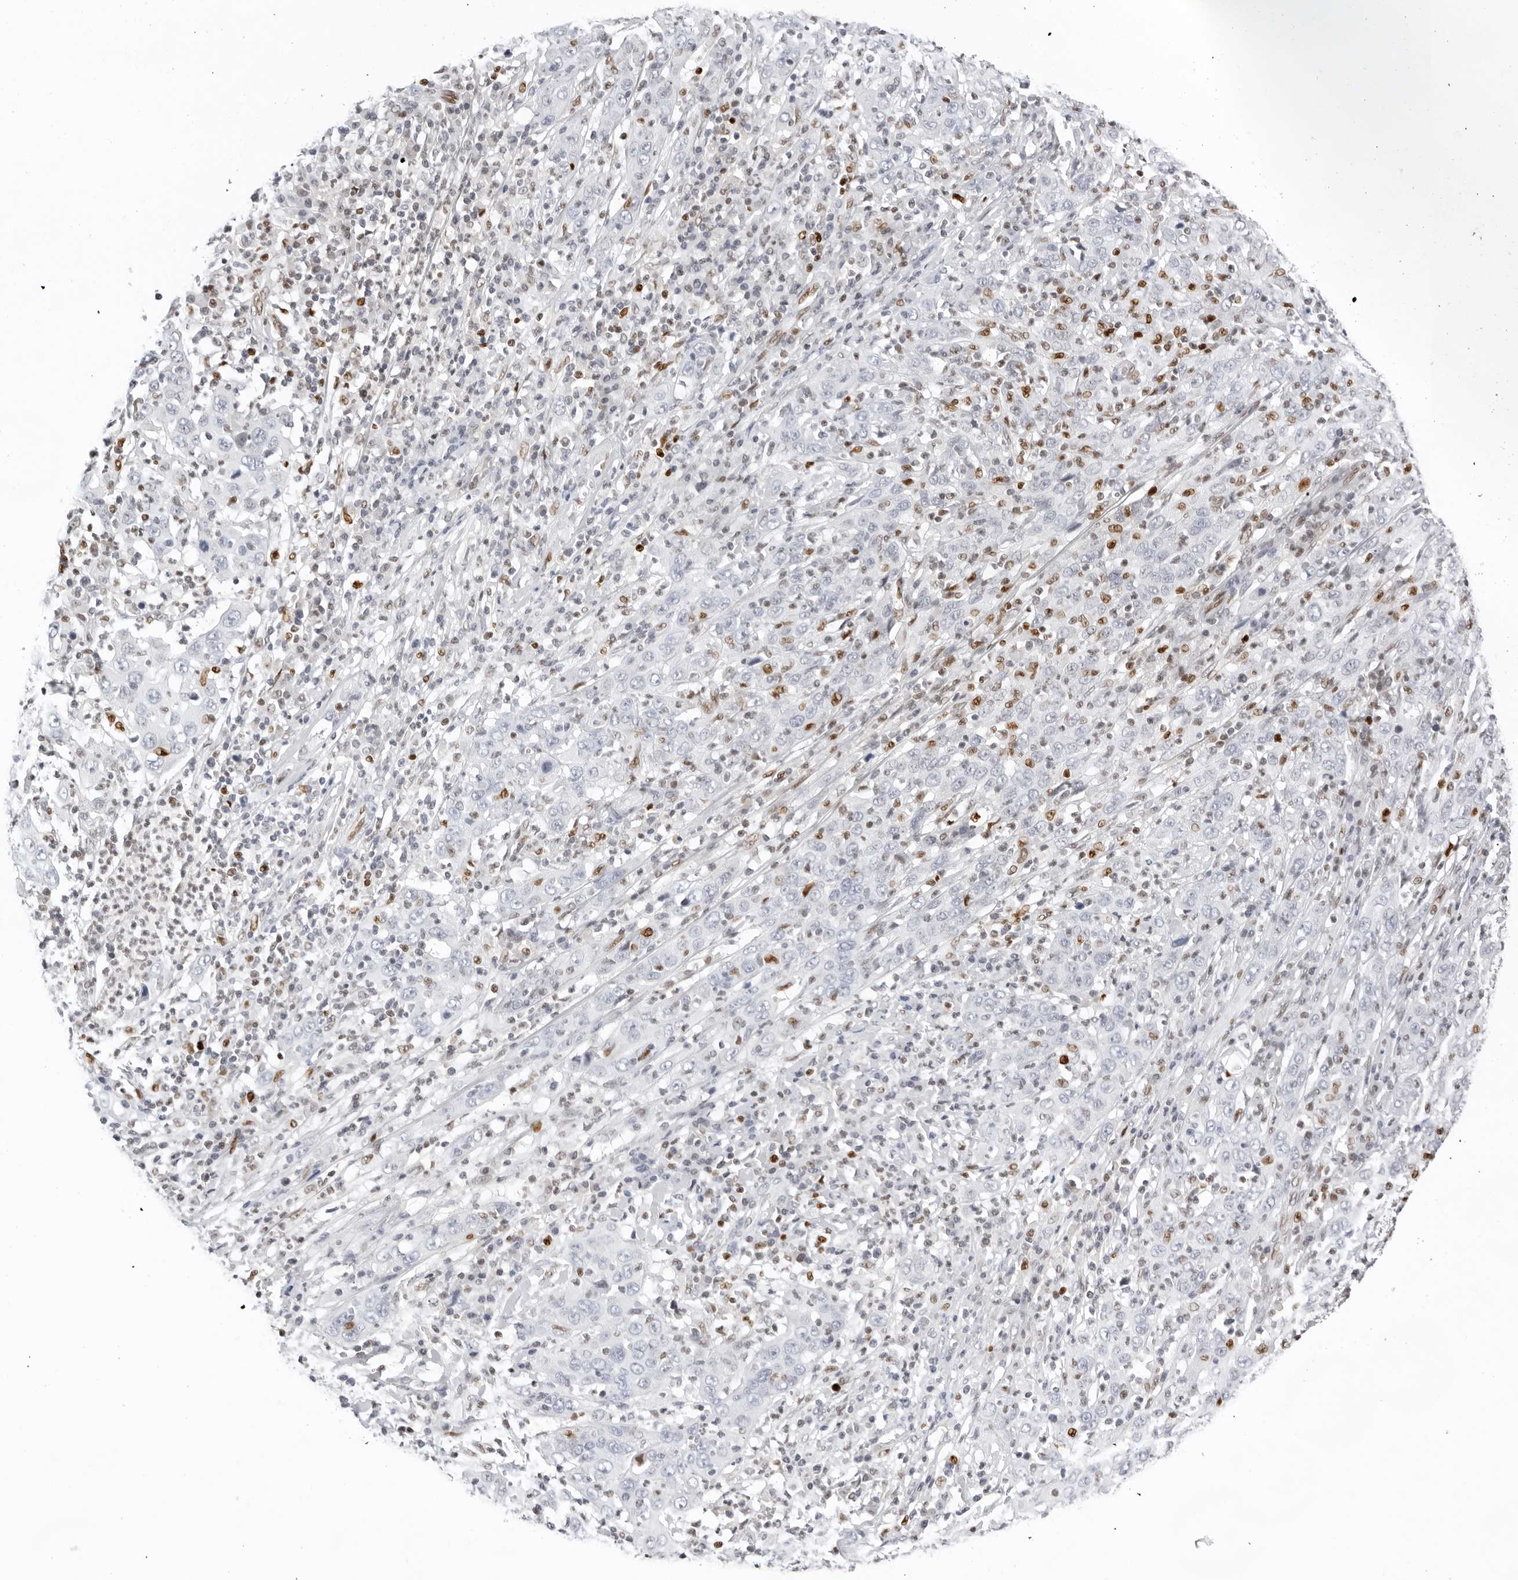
{"staining": {"intensity": "negative", "quantity": "none", "location": "none"}, "tissue": "cervical cancer", "cell_type": "Tumor cells", "image_type": "cancer", "snomed": [{"axis": "morphology", "description": "Squamous cell carcinoma, NOS"}, {"axis": "topography", "description": "Cervix"}], "caption": "Immunohistochemistry (IHC) histopathology image of neoplastic tissue: human squamous cell carcinoma (cervical) stained with DAB shows no significant protein positivity in tumor cells.", "gene": "OGG1", "patient": {"sex": "female", "age": 46}}